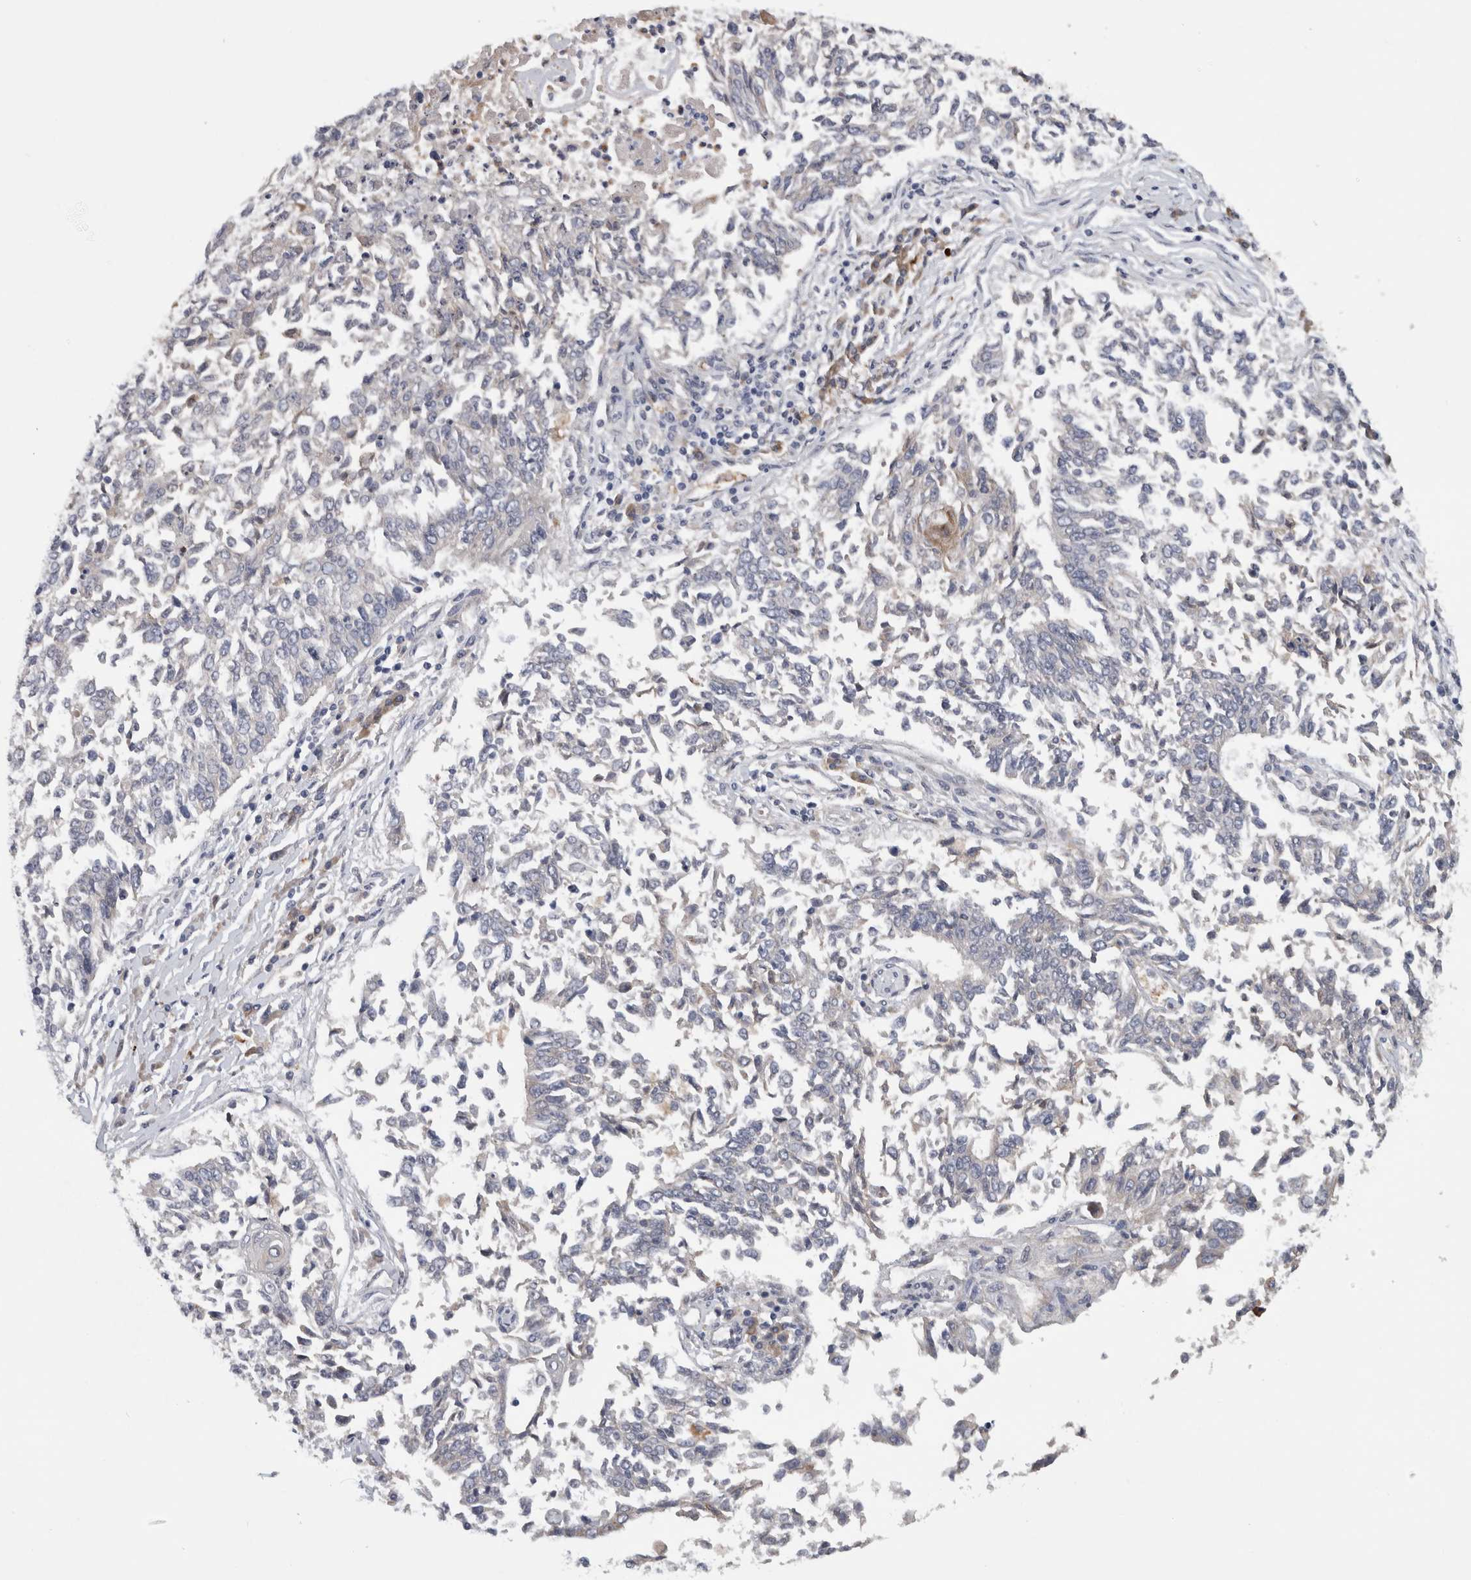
{"staining": {"intensity": "negative", "quantity": "none", "location": "none"}, "tissue": "lung cancer", "cell_type": "Tumor cells", "image_type": "cancer", "snomed": [{"axis": "morphology", "description": "Normal tissue, NOS"}, {"axis": "morphology", "description": "Squamous cell carcinoma, NOS"}, {"axis": "topography", "description": "Cartilage tissue"}, {"axis": "topography", "description": "Bronchus"}, {"axis": "topography", "description": "Lung"}, {"axis": "topography", "description": "Peripheral nerve tissue"}], "caption": "IHC histopathology image of human lung cancer stained for a protein (brown), which reveals no expression in tumor cells. The staining is performed using DAB (3,3'-diaminobenzidine) brown chromogen with nuclei counter-stained in using hematoxylin.", "gene": "ATXN2", "patient": {"sex": "female", "age": 49}}